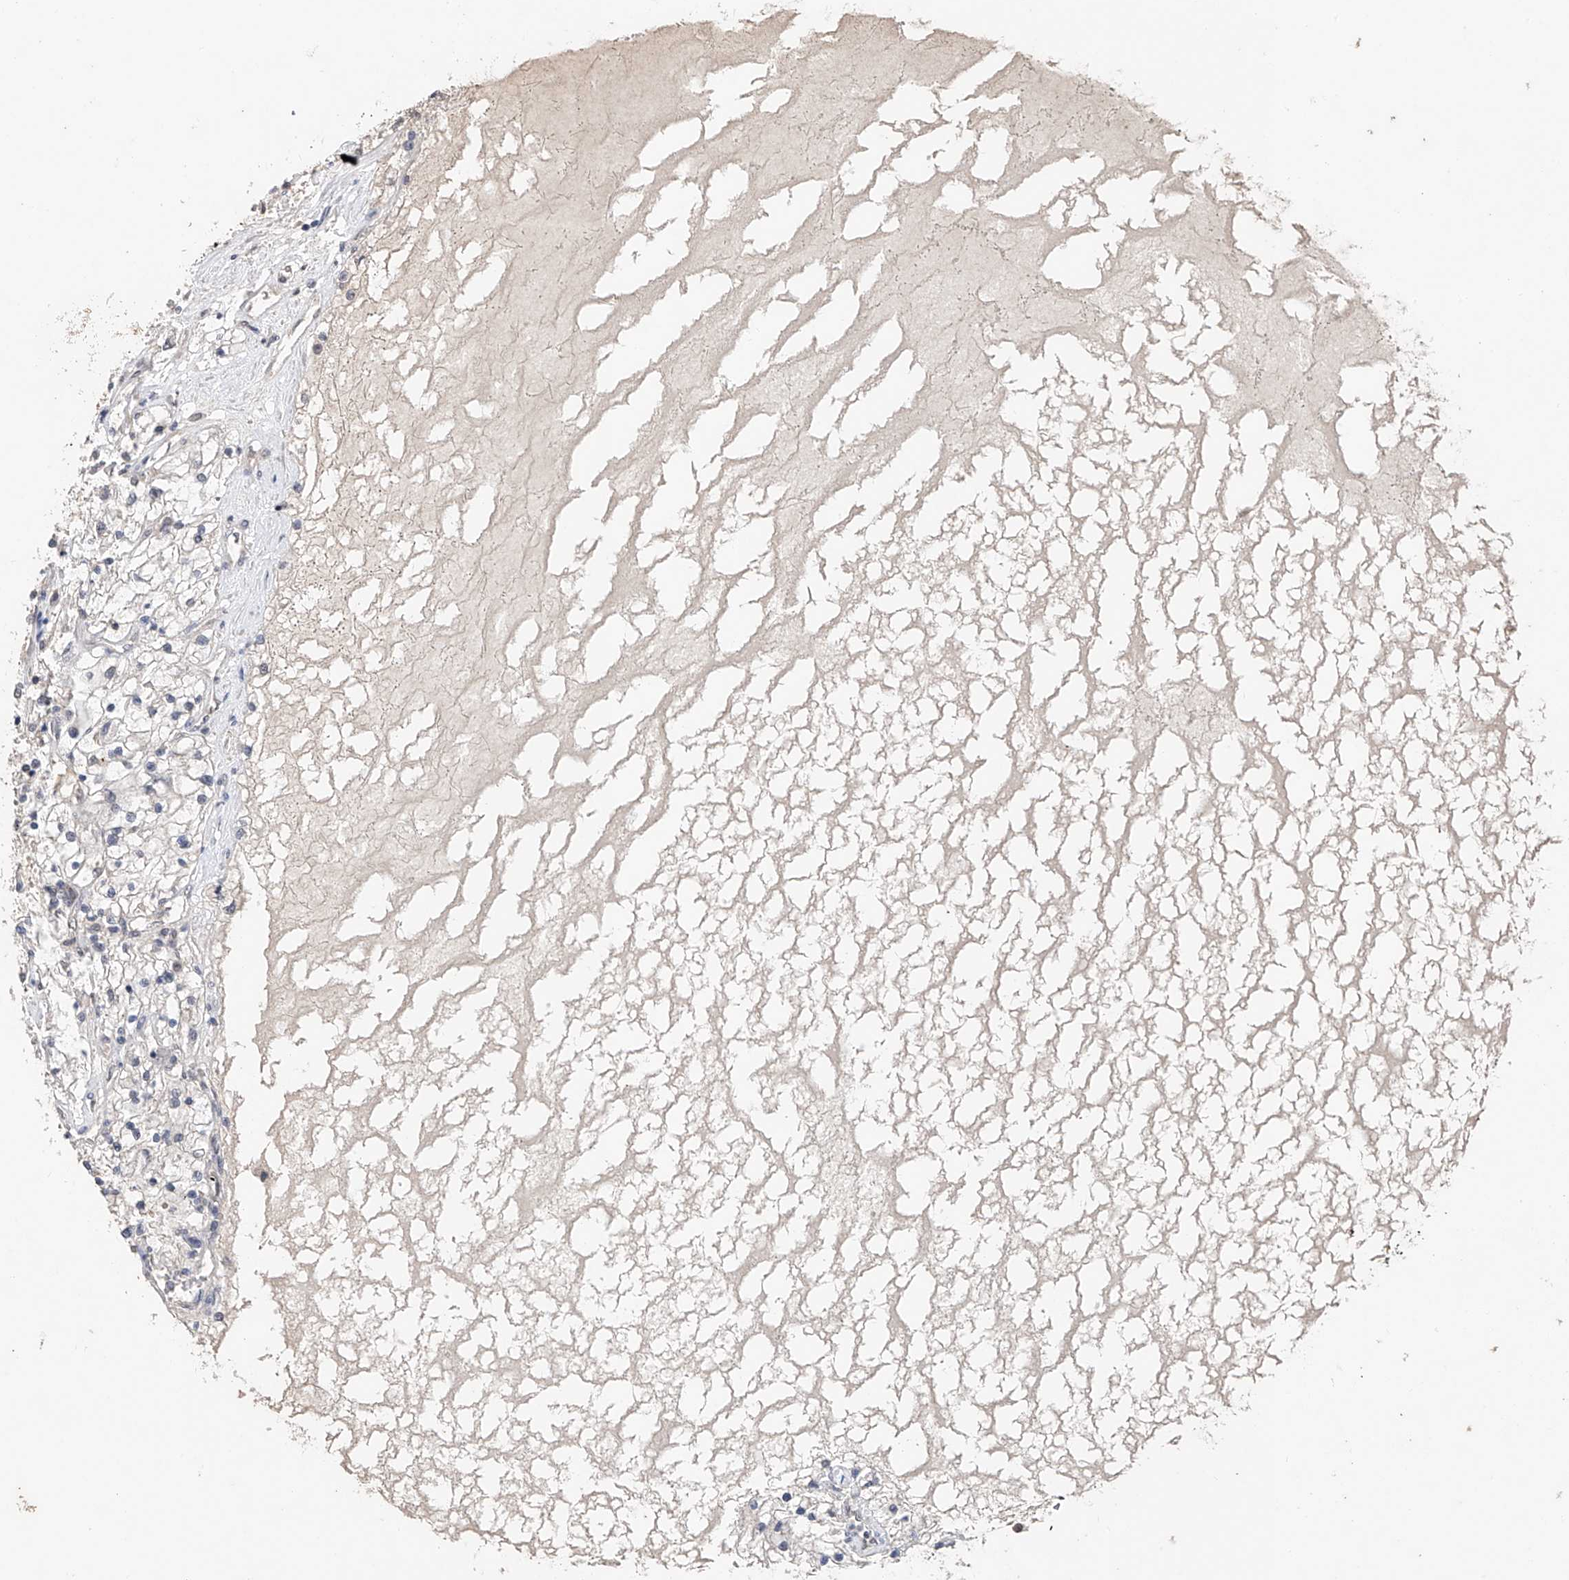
{"staining": {"intensity": "negative", "quantity": "none", "location": "none"}, "tissue": "renal cancer", "cell_type": "Tumor cells", "image_type": "cancer", "snomed": [{"axis": "morphology", "description": "Normal tissue, NOS"}, {"axis": "morphology", "description": "Adenocarcinoma, NOS"}, {"axis": "topography", "description": "Kidney"}], "caption": "Adenocarcinoma (renal) stained for a protein using immunohistochemistry (IHC) displays no positivity tumor cells.", "gene": "DMAP1", "patient": {"sex": "male", "age": 68}}